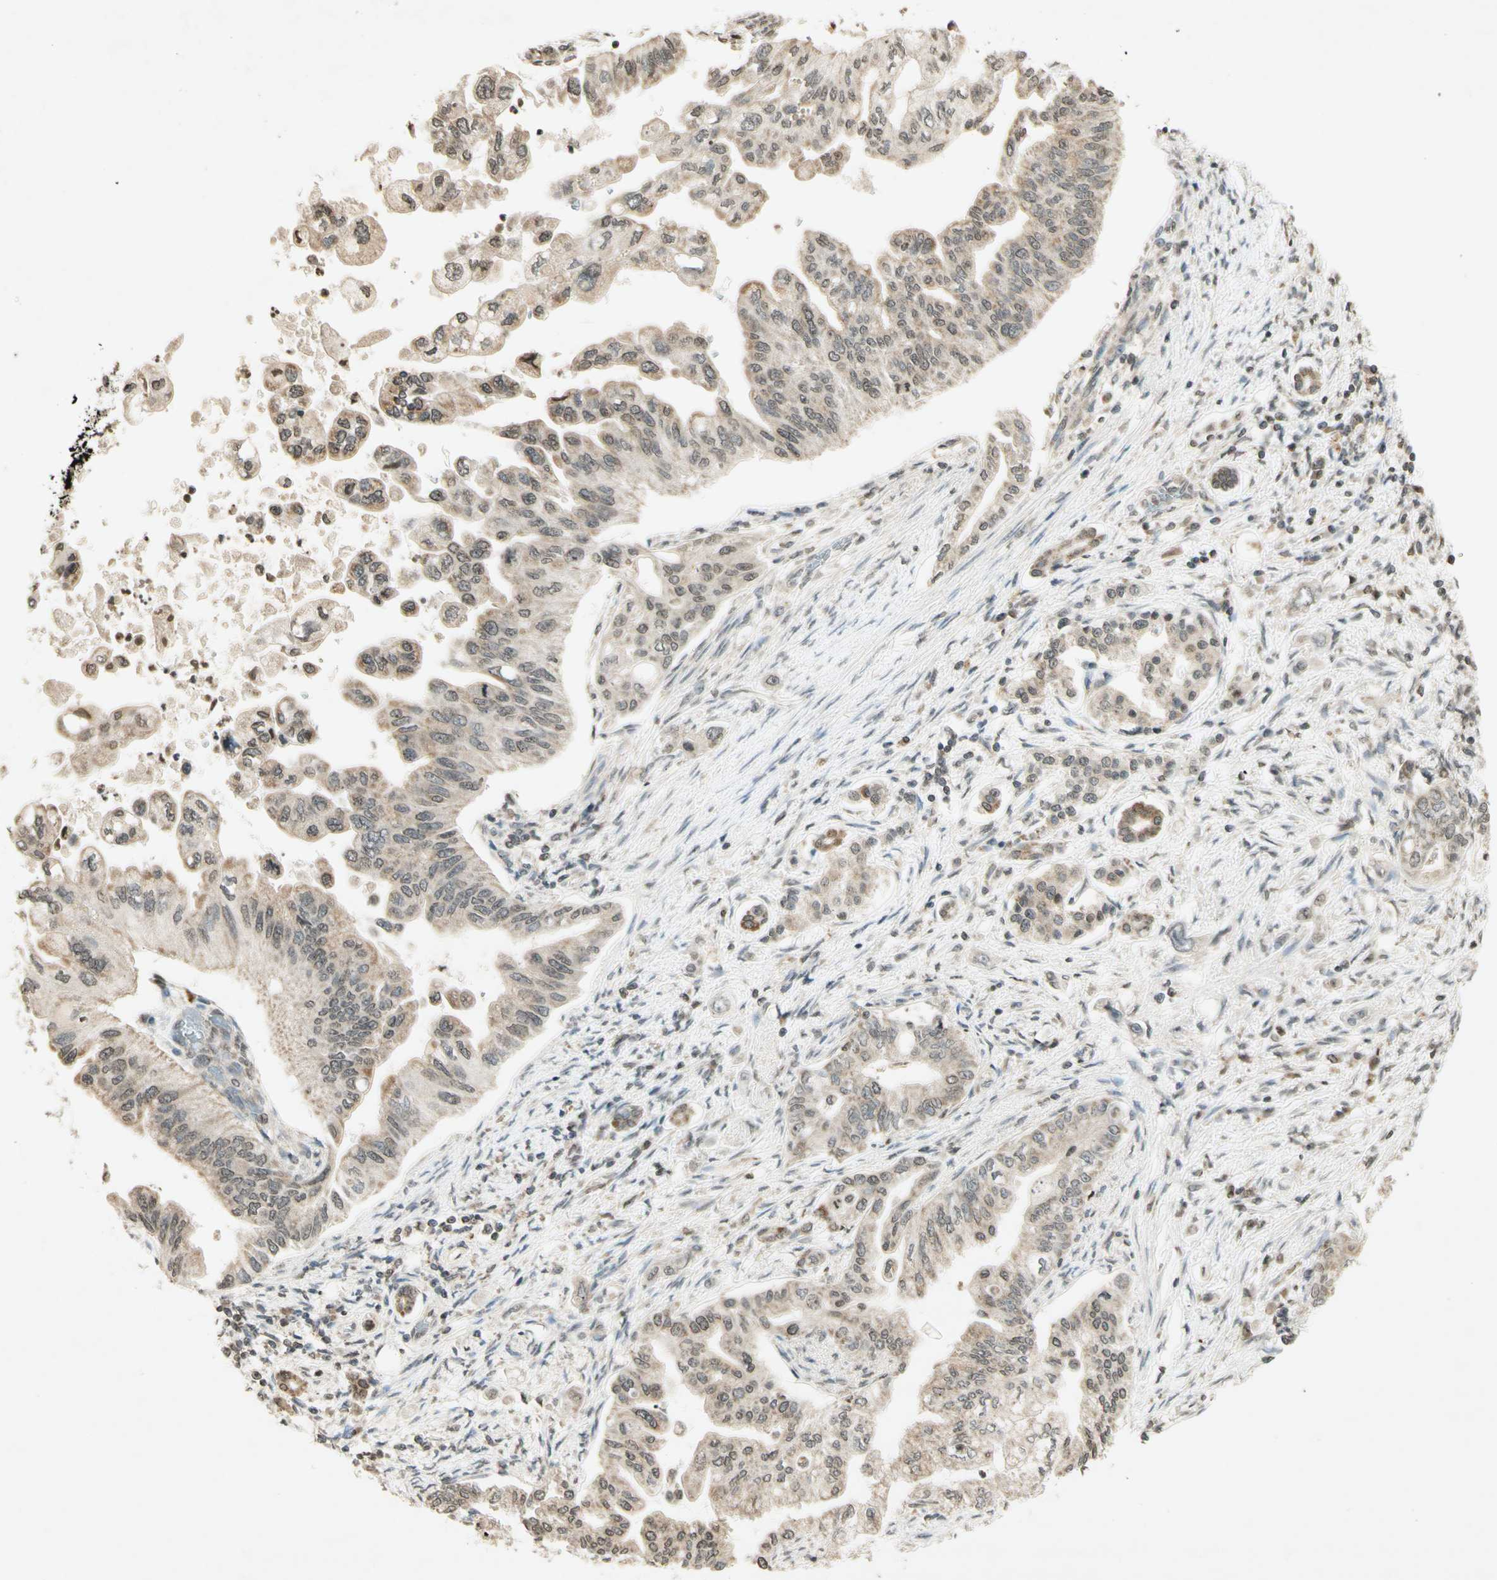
{"staining": {"intensity": "weak", "quantity": "<25%", "location": "cytoplasmic/membranous"}, "tissue": "pancreatic cancer", "cell_type": "Tumor cells", "image_type": "cancer", "snomed": [{"axis": "morphology", "description": "Normal tissue, NOS"}, {"axis": "topography", "description": "Pancreas"}], "caption": "Tumor cells show no significant protein staining in pancreatic cancer. (IHC, brightfield microscopy, high magnification).", "gene": "CCNI", "patient": {"sex": "male", "age": 42}}